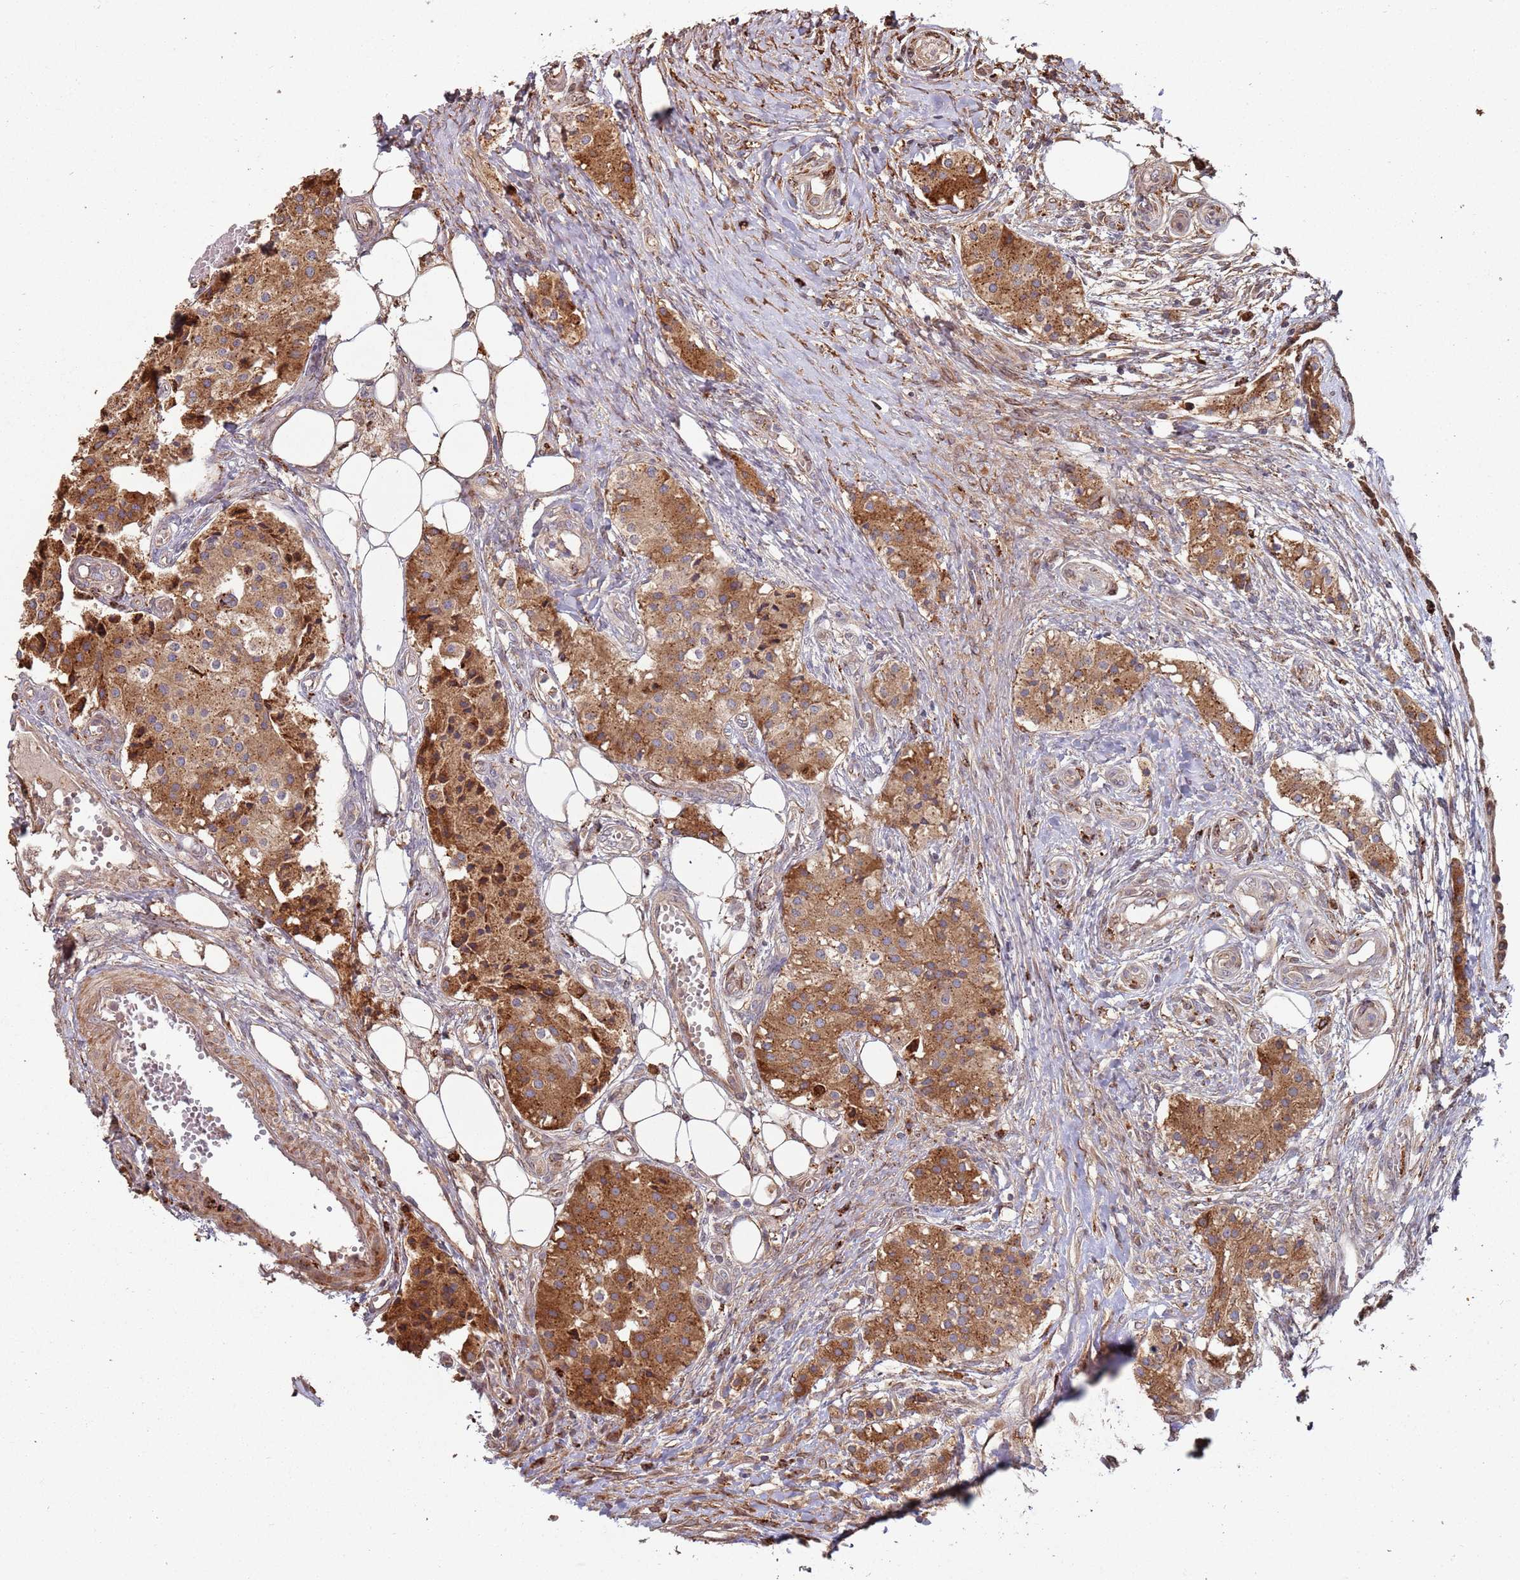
{"staining": {"intensity": "strong", "quantity": ">75%", "location": "cytoplasmic/membranous"}, "tissue": "carcinoid", "cell_type": "Tumor cells", "image_type": "cancer", "snomed": [{"axis": "morphology", "description": "Carcinoid, malignant, NOS"}, {"axis": "topography", "description": "Colon"}], "caption": "Malignant carcinoid was stained to show a protein in brown. There is high levels of strong cytoplasmic/membranous expression in approximately >75% of tumor cells.", "gene": "LACC1", "patient": {"sex": "female", "age": 52}}